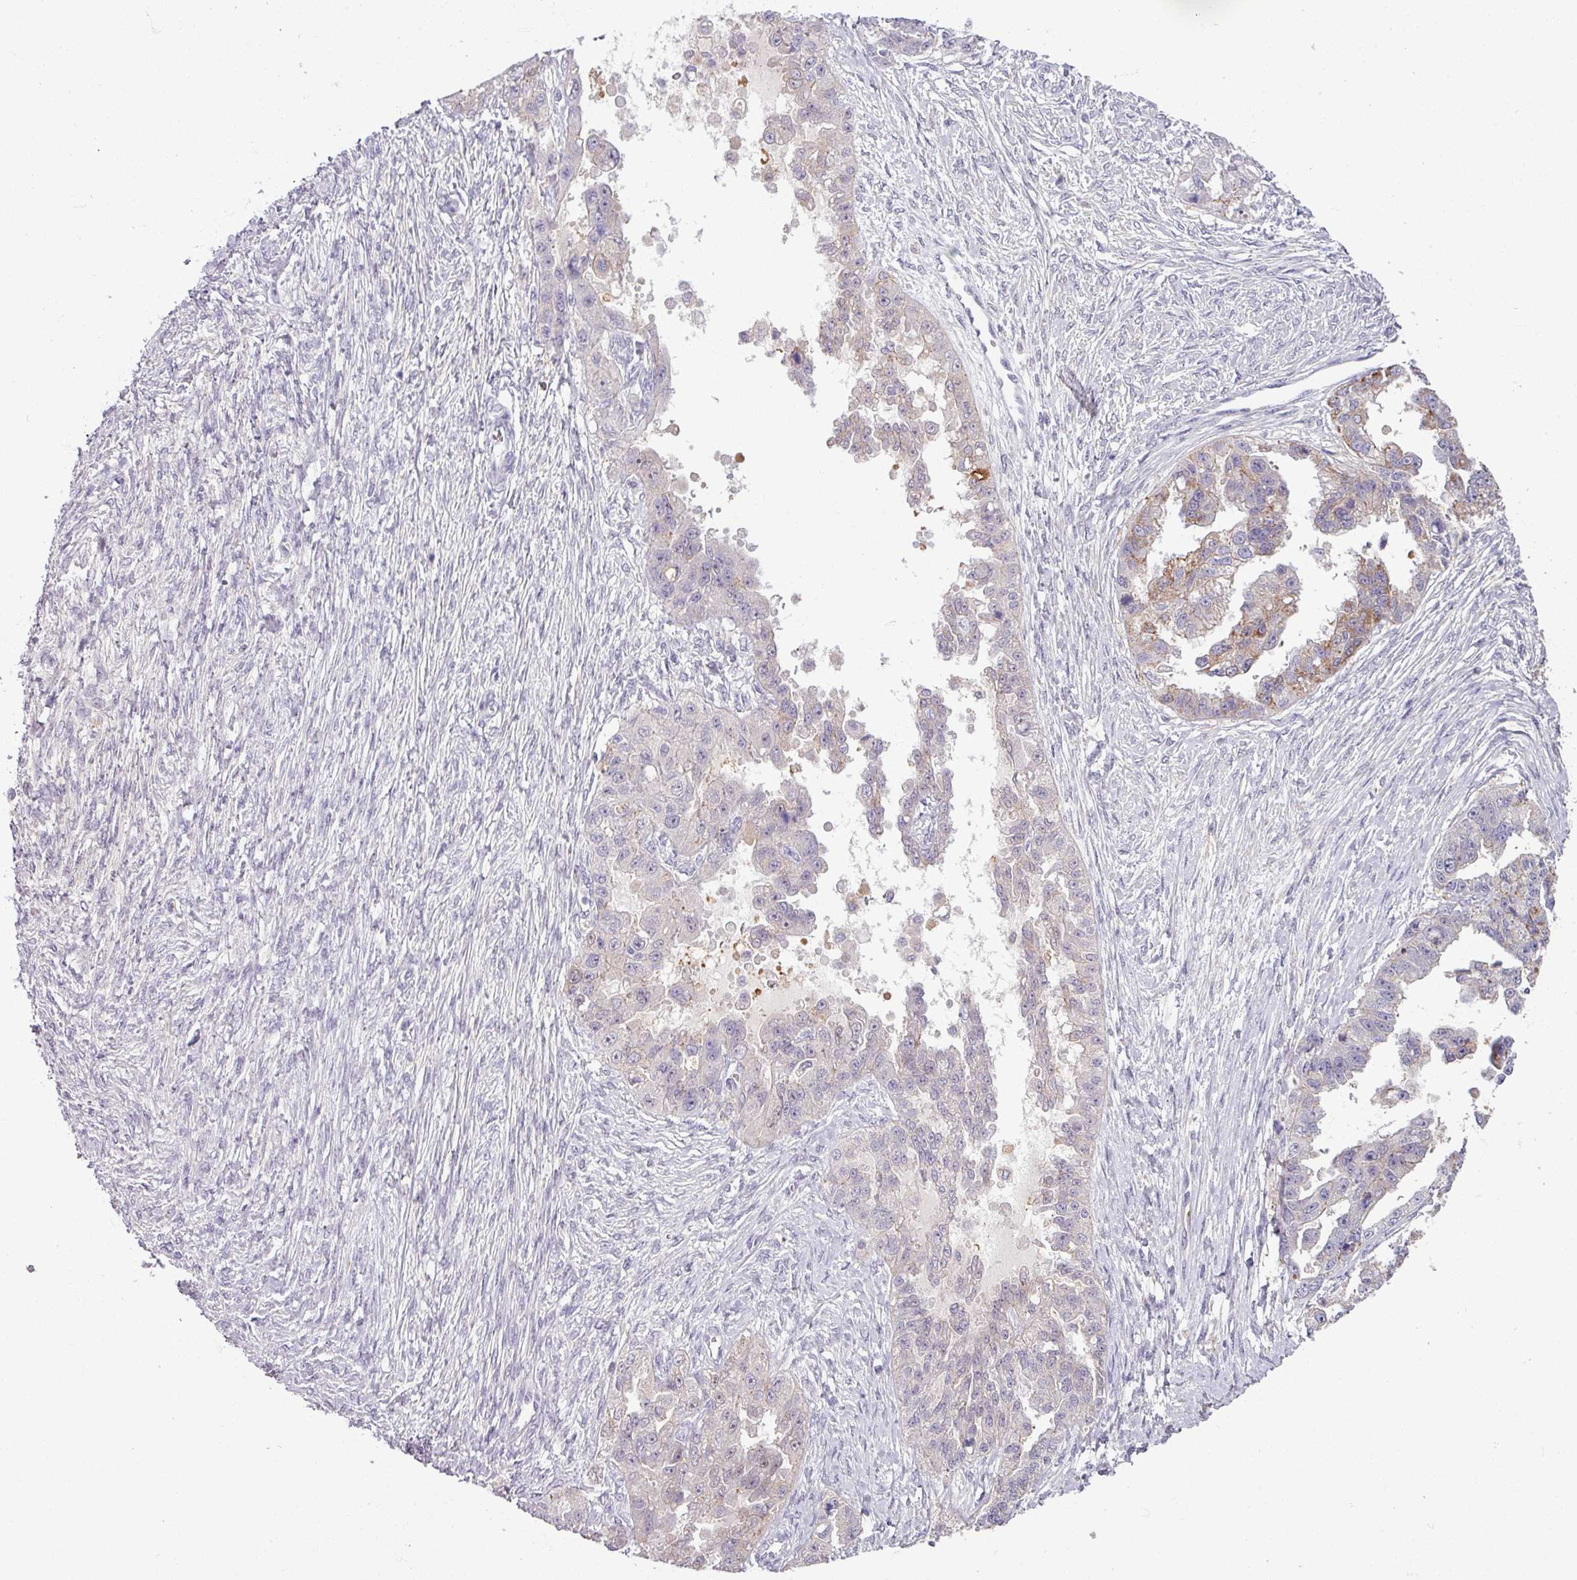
{"staining": {"intensity": "weak", "quantity": "<25%", "location": "cytoplasmic/membranous"}, "tissue": "ovarian cancer", "cell_type": "Tumor cells", "image_type": "cancer", "snomed": [{"axis": "morphology", "description": "Cystadenocarcinoma, serous, NOS"}, {"axis": "topography", "description": "Ovary"}], "caption": "This is an immunohistochemistry micrograph of ovarian serous cystadenocarcinoma. There is no staining in tumor cells.", "gene": "PNMA6A", "patient": {"sex": "female", "age": 58}}